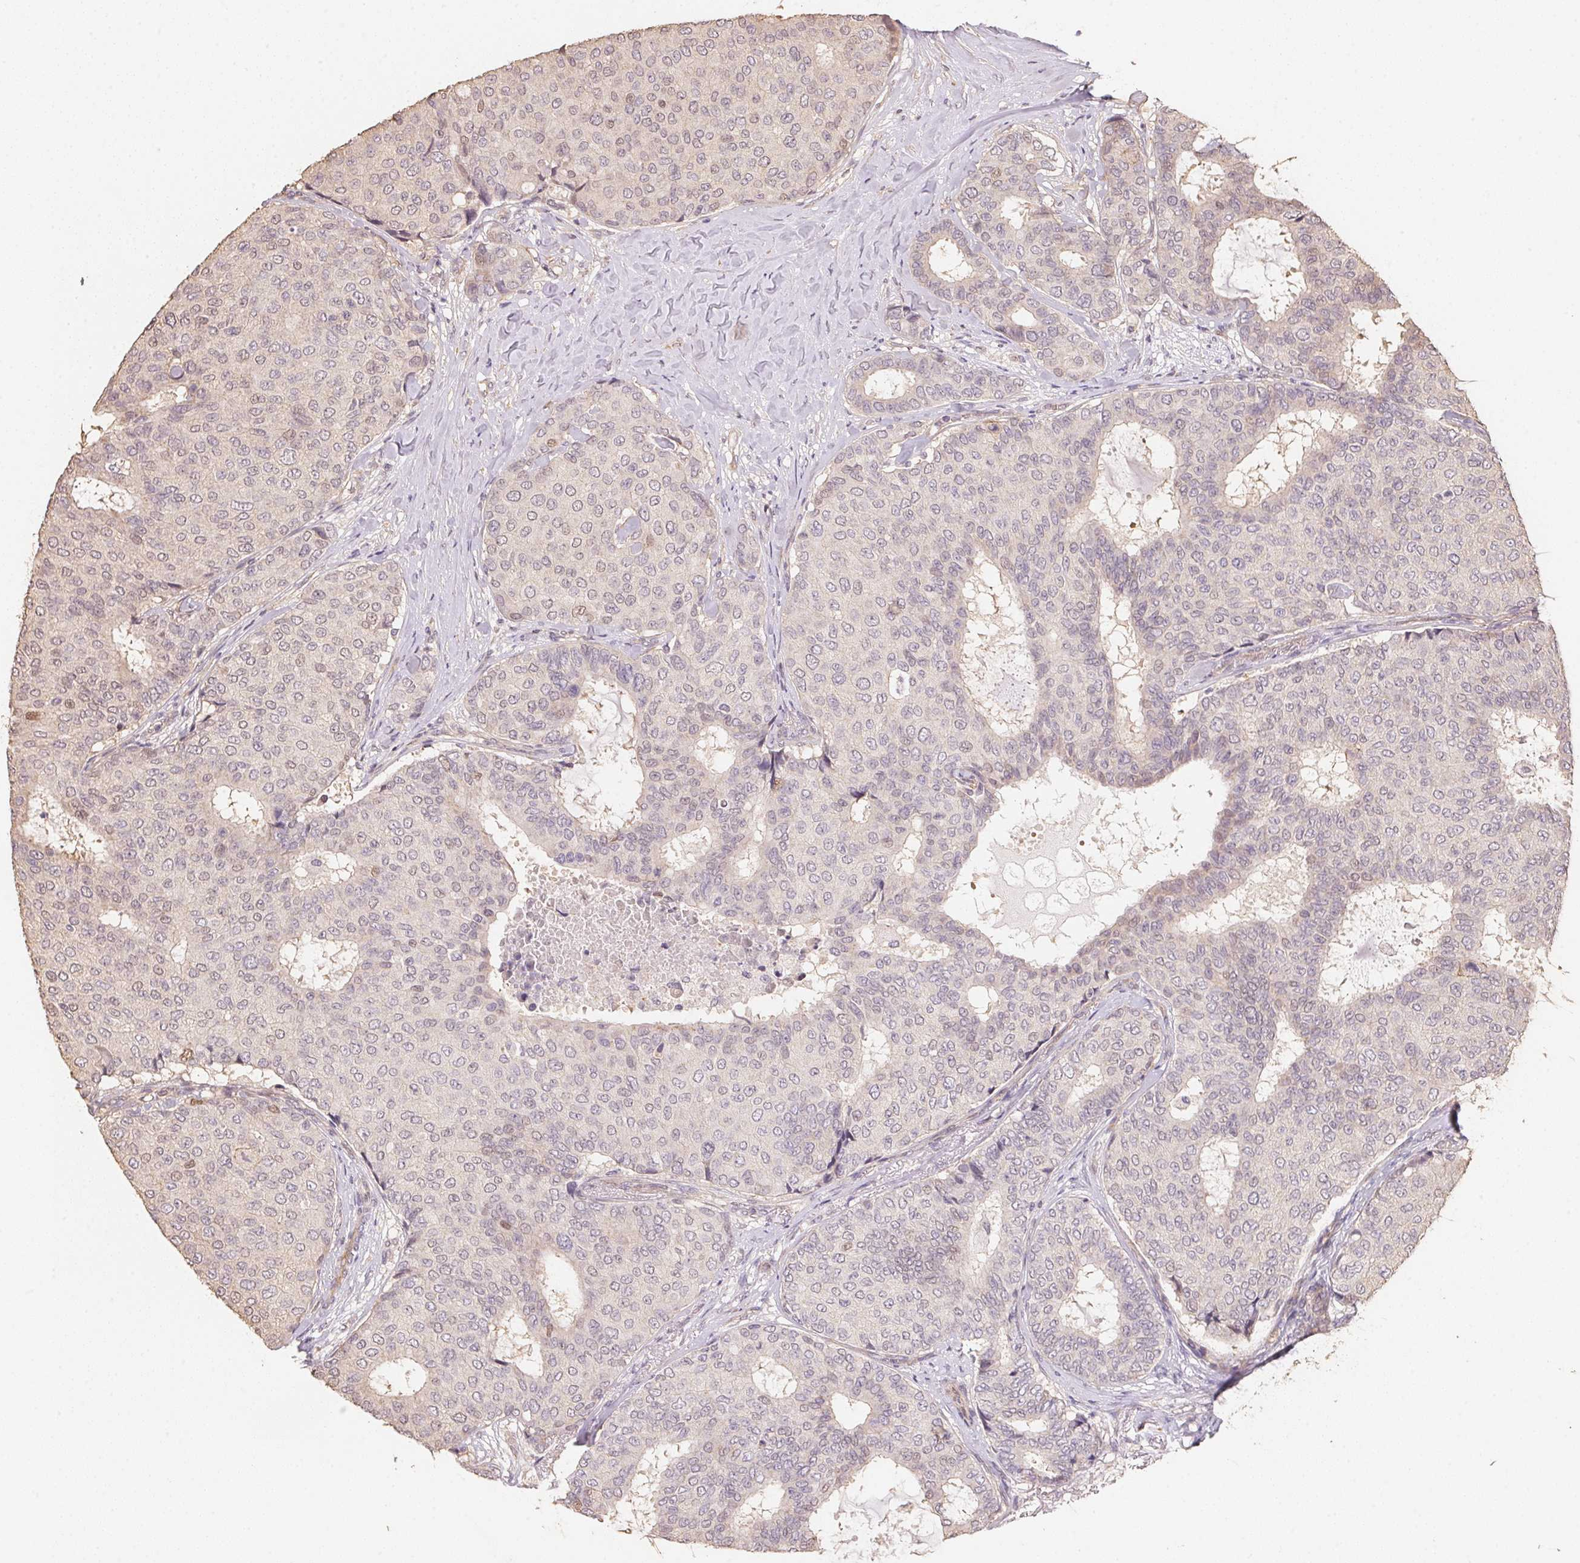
{"staining": {"intensity": "negative", "quantity": "none", "location": "none"}, "tissue": "breast cancer", "cell_type": "Tumor cells", "image_type": "cancer", "snomed": [{"axis": "morphology", "description": "Duct carcinoma"}, {"axis": "topography", "description": "Breast"}], "caption": "Breast cancer stained for a protein using immunohistochemistry exhibits no staining tumor cells.", "gene": "TMEM222", "patient": {"sex": "female", "age": 75}}